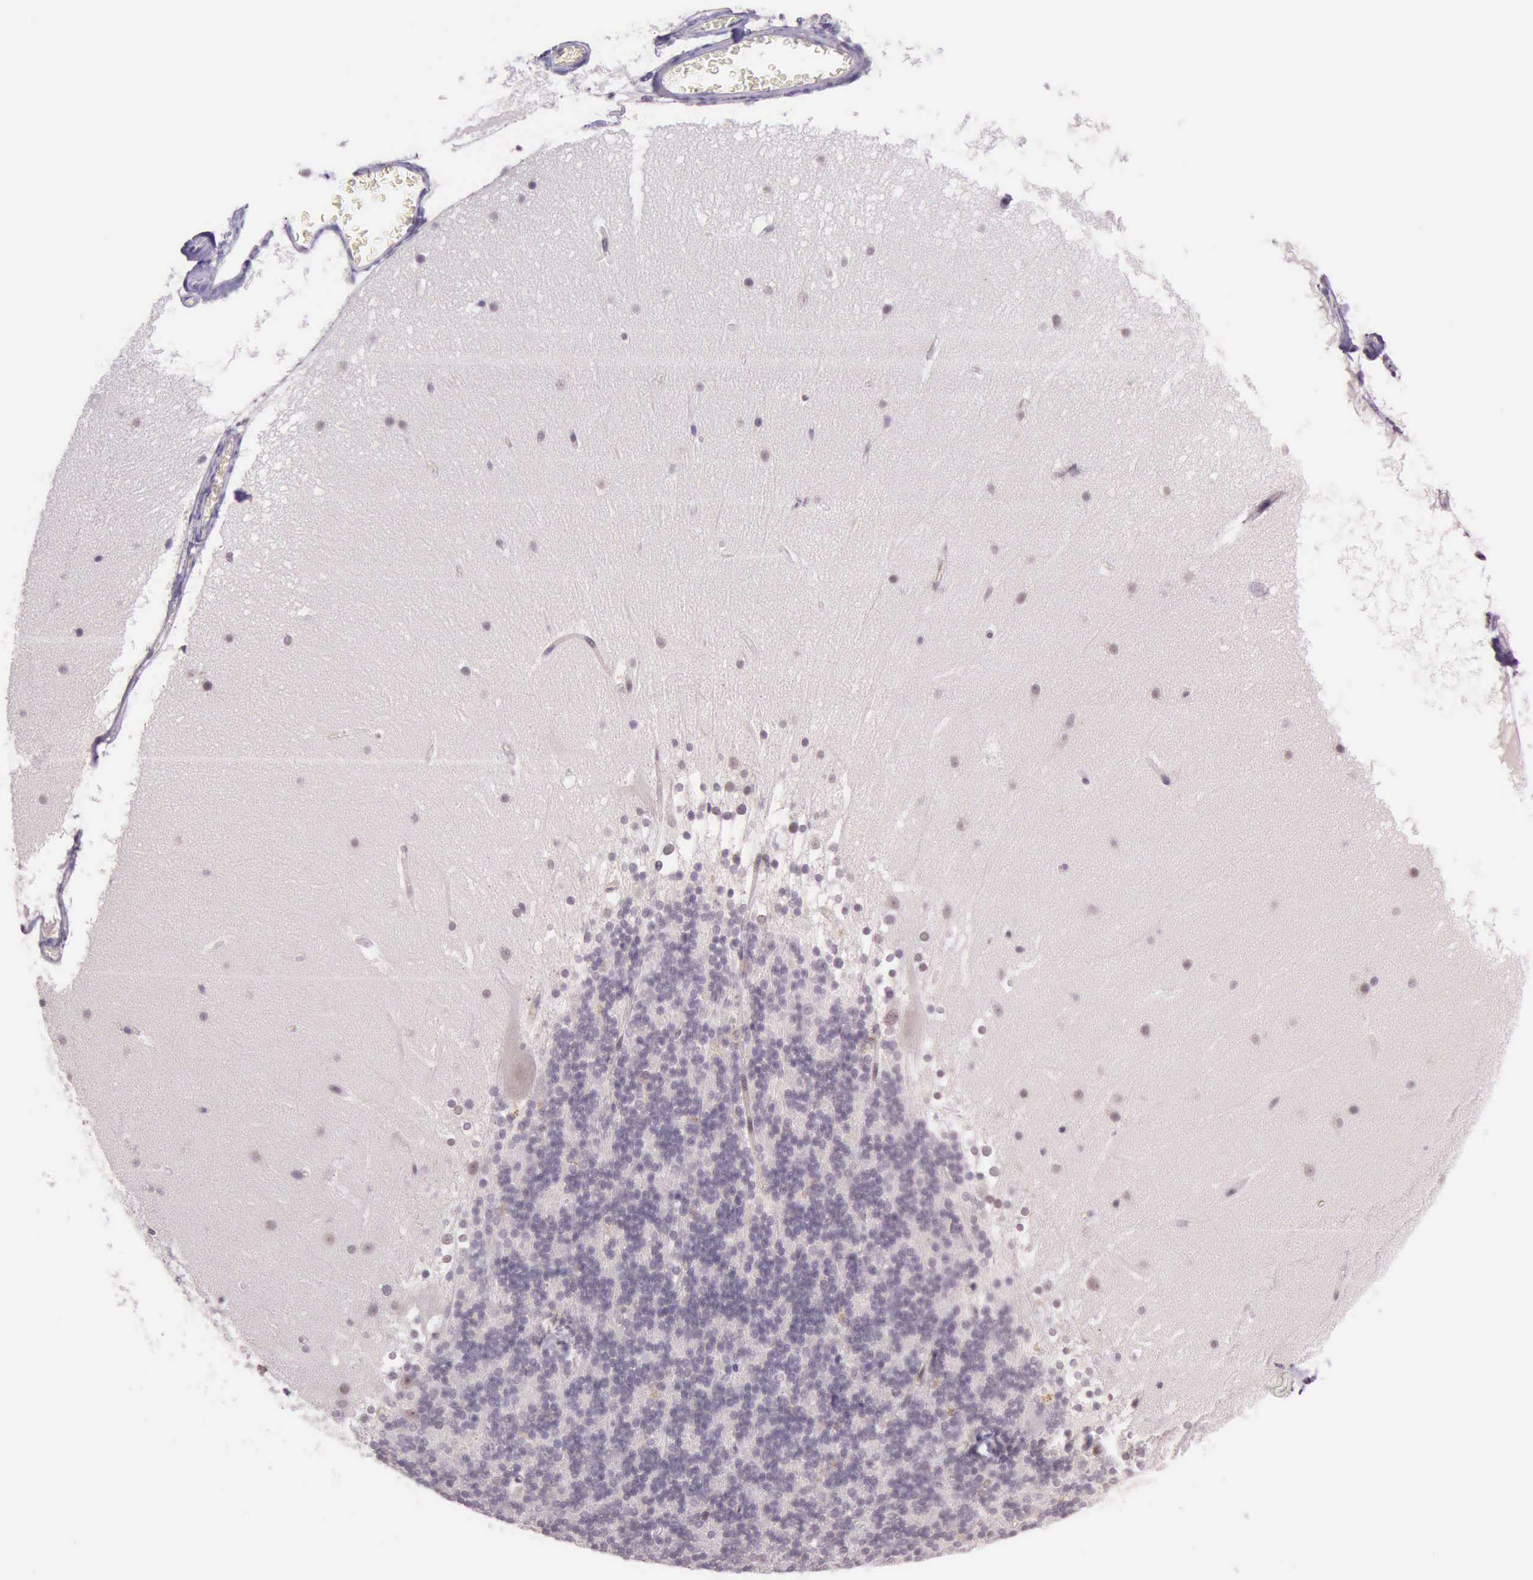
{"staining": {"intensity": "negative", "quantity": "none", "location": "none"}, "tissue": "cerebellum", "cell_type": "Cells in granular layer", "image_type": "normal", "snomed": [{"axis": "morphology", "description": "Normal tissue, NOS"}, {"axis": "topography", "description": "Cerebellum"}], "caption": "Immunohistochemical staining of unremarkable cerebellum exhibits no significant expression in cells in granular layer. The staining is performed using DAB brown chromogen with nuclei counter-stained in using hematoxylin.", "gene": "PARP1", "patient": {"sex": "female", "age": 19}}